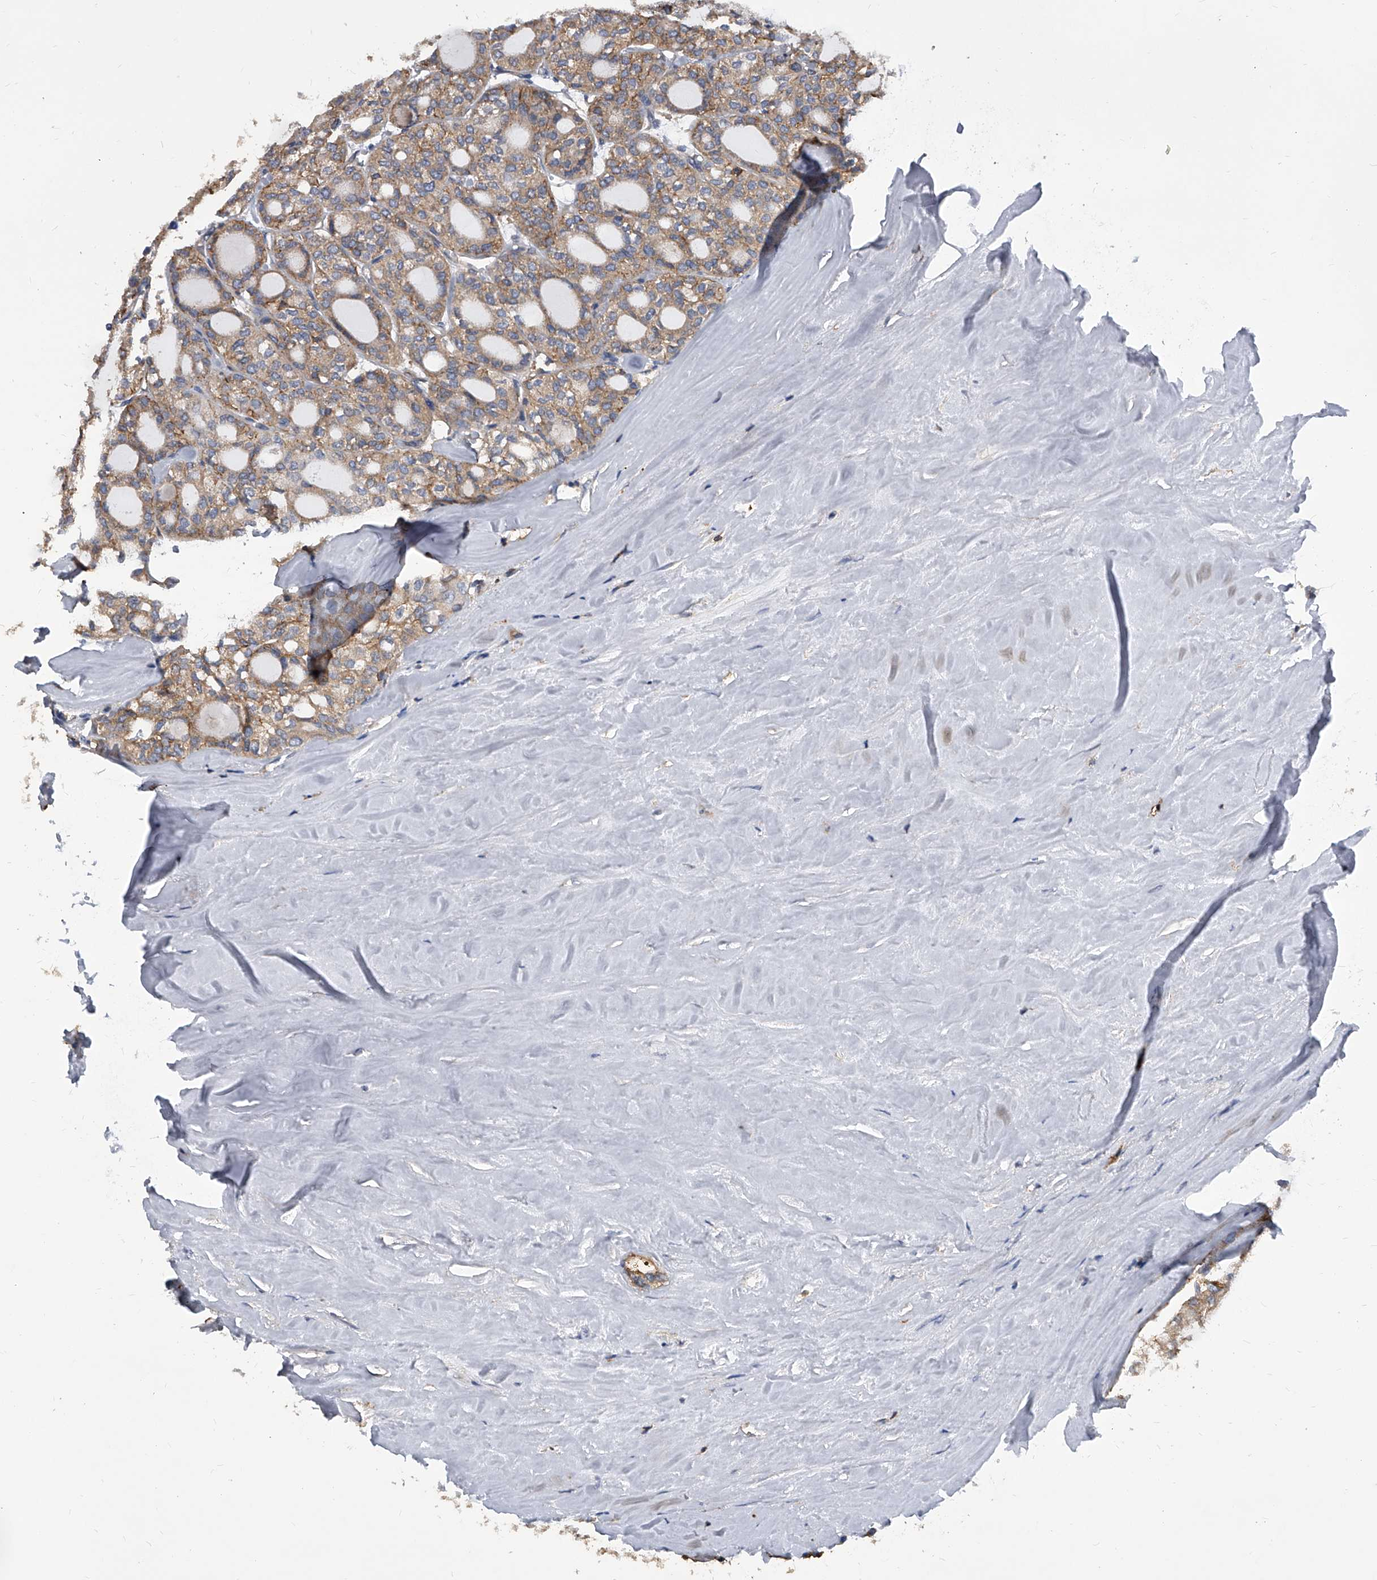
{"staining": {"intensity": "moderate", "quantity": ">75%", "location": "cytoplasmic/membranous"}, "tissue": "thyroid cancer", "cell_type": "Tumor cells", "image_type": "cancer", "snomed": [{"axis": "morphology", "description": "Follicular adenoma carcinoma, NOS"}, {"axis": "topography", "description": "Thyroid gland"}], "caption": "Moderate cytoplasmic/membranous positivity for a protein is seen in about >75% of tumor cells of thyroid cancer (follicular adenoma carcinoma) using immunohistochemistry (IHC).", "gene": "ATG5", "patient": {"sex": "male", "age": 75}}